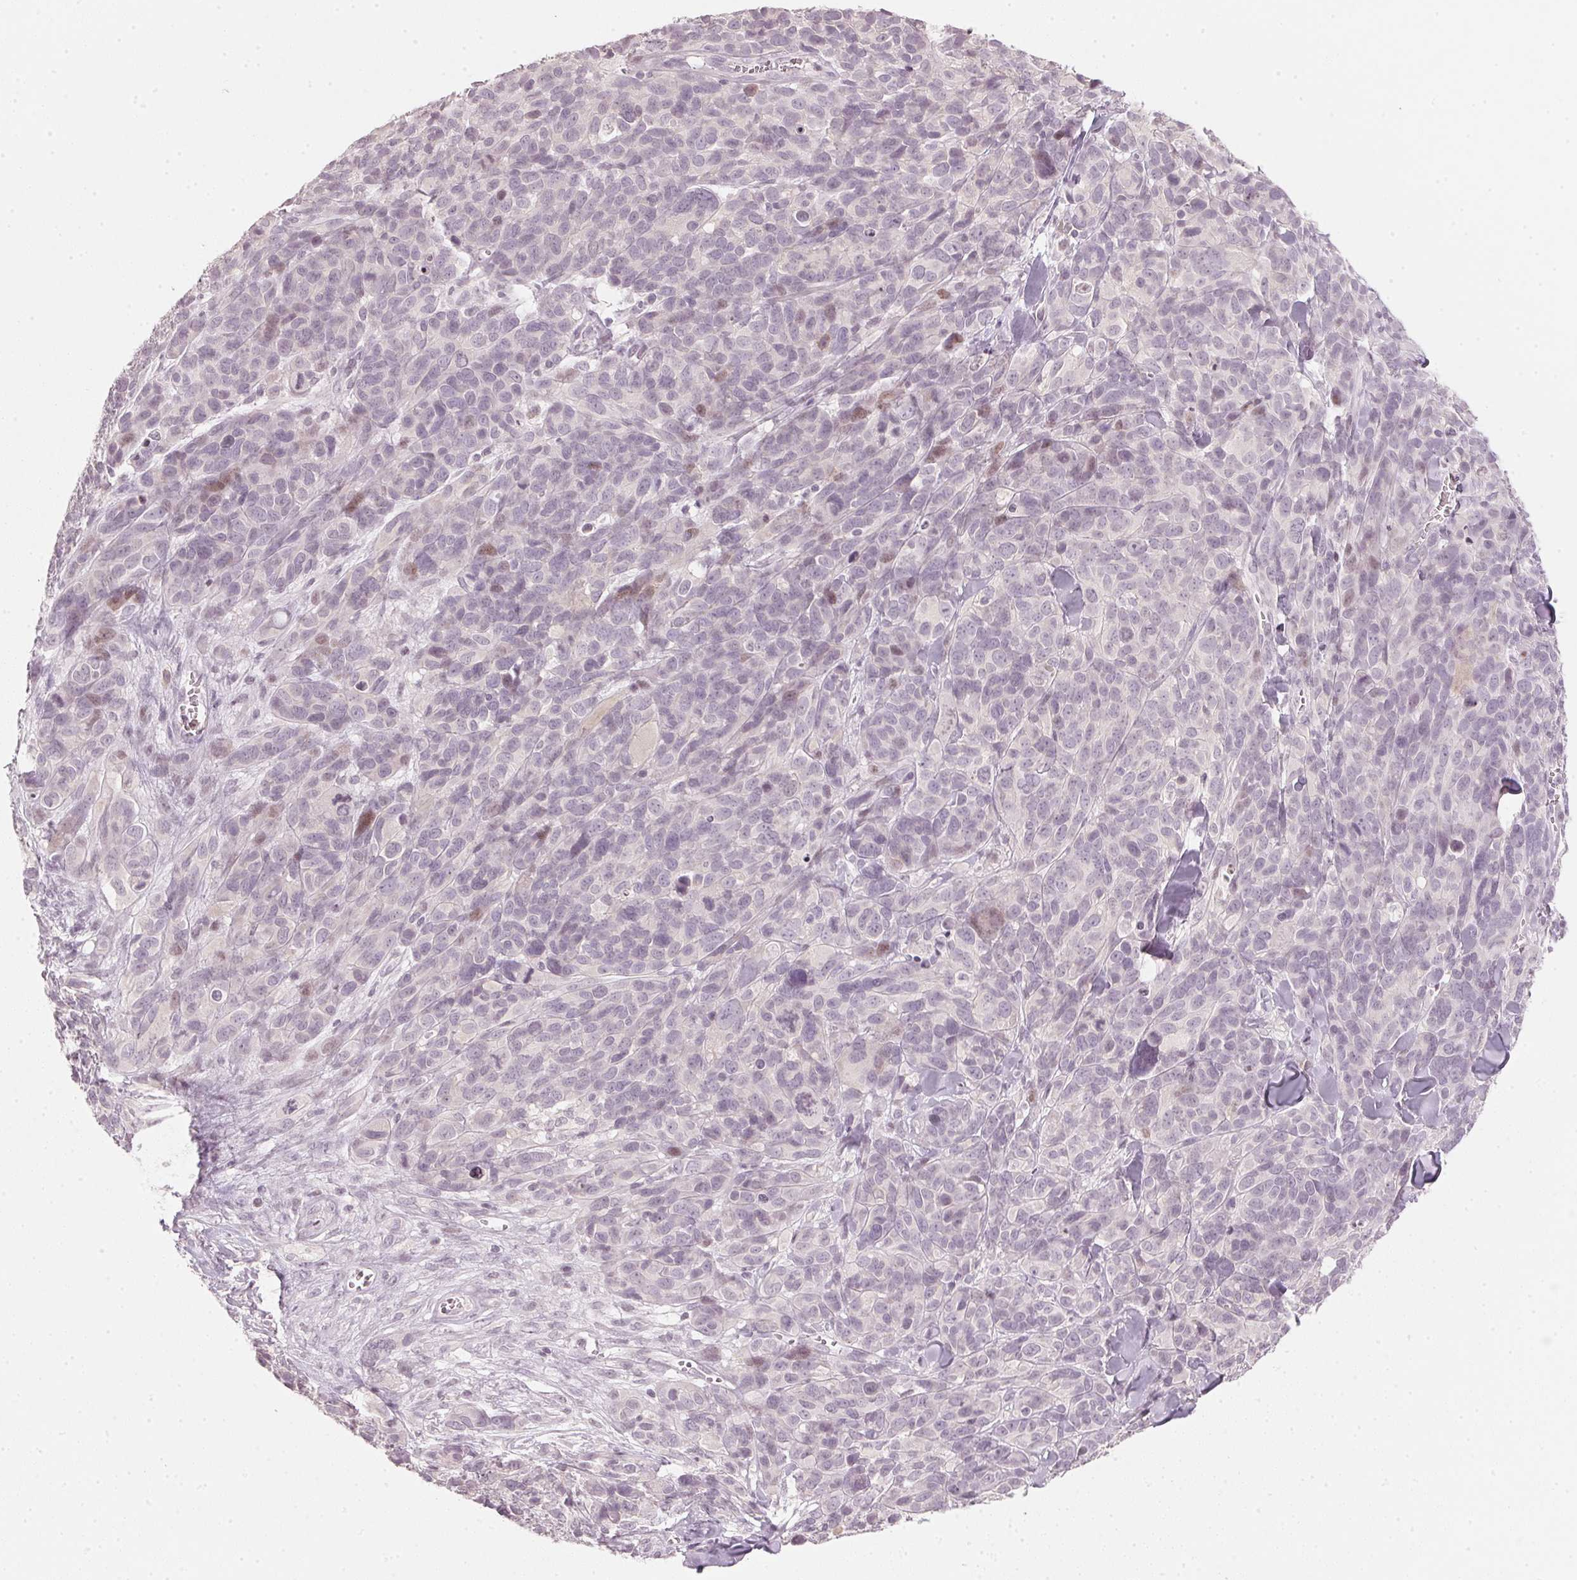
{"staining": {"intensity": "weak", "quantity": "<25%", "location": "cytoplasmic/membranous"}, "tissue": "melanoma", "cell_type": "Tumor cells", "image_type": "cancer", "snomed": [{"axis": "morphology", "description": "Malignant melanoma, NOS"}, {"axis": "topography", "description": "Skin"}], "caption": "The histopathology image displays no staining of tumor cells in malignant melanoma.", "gene": "SFRP4", "patient": {"sex": "male", "age": 51}}